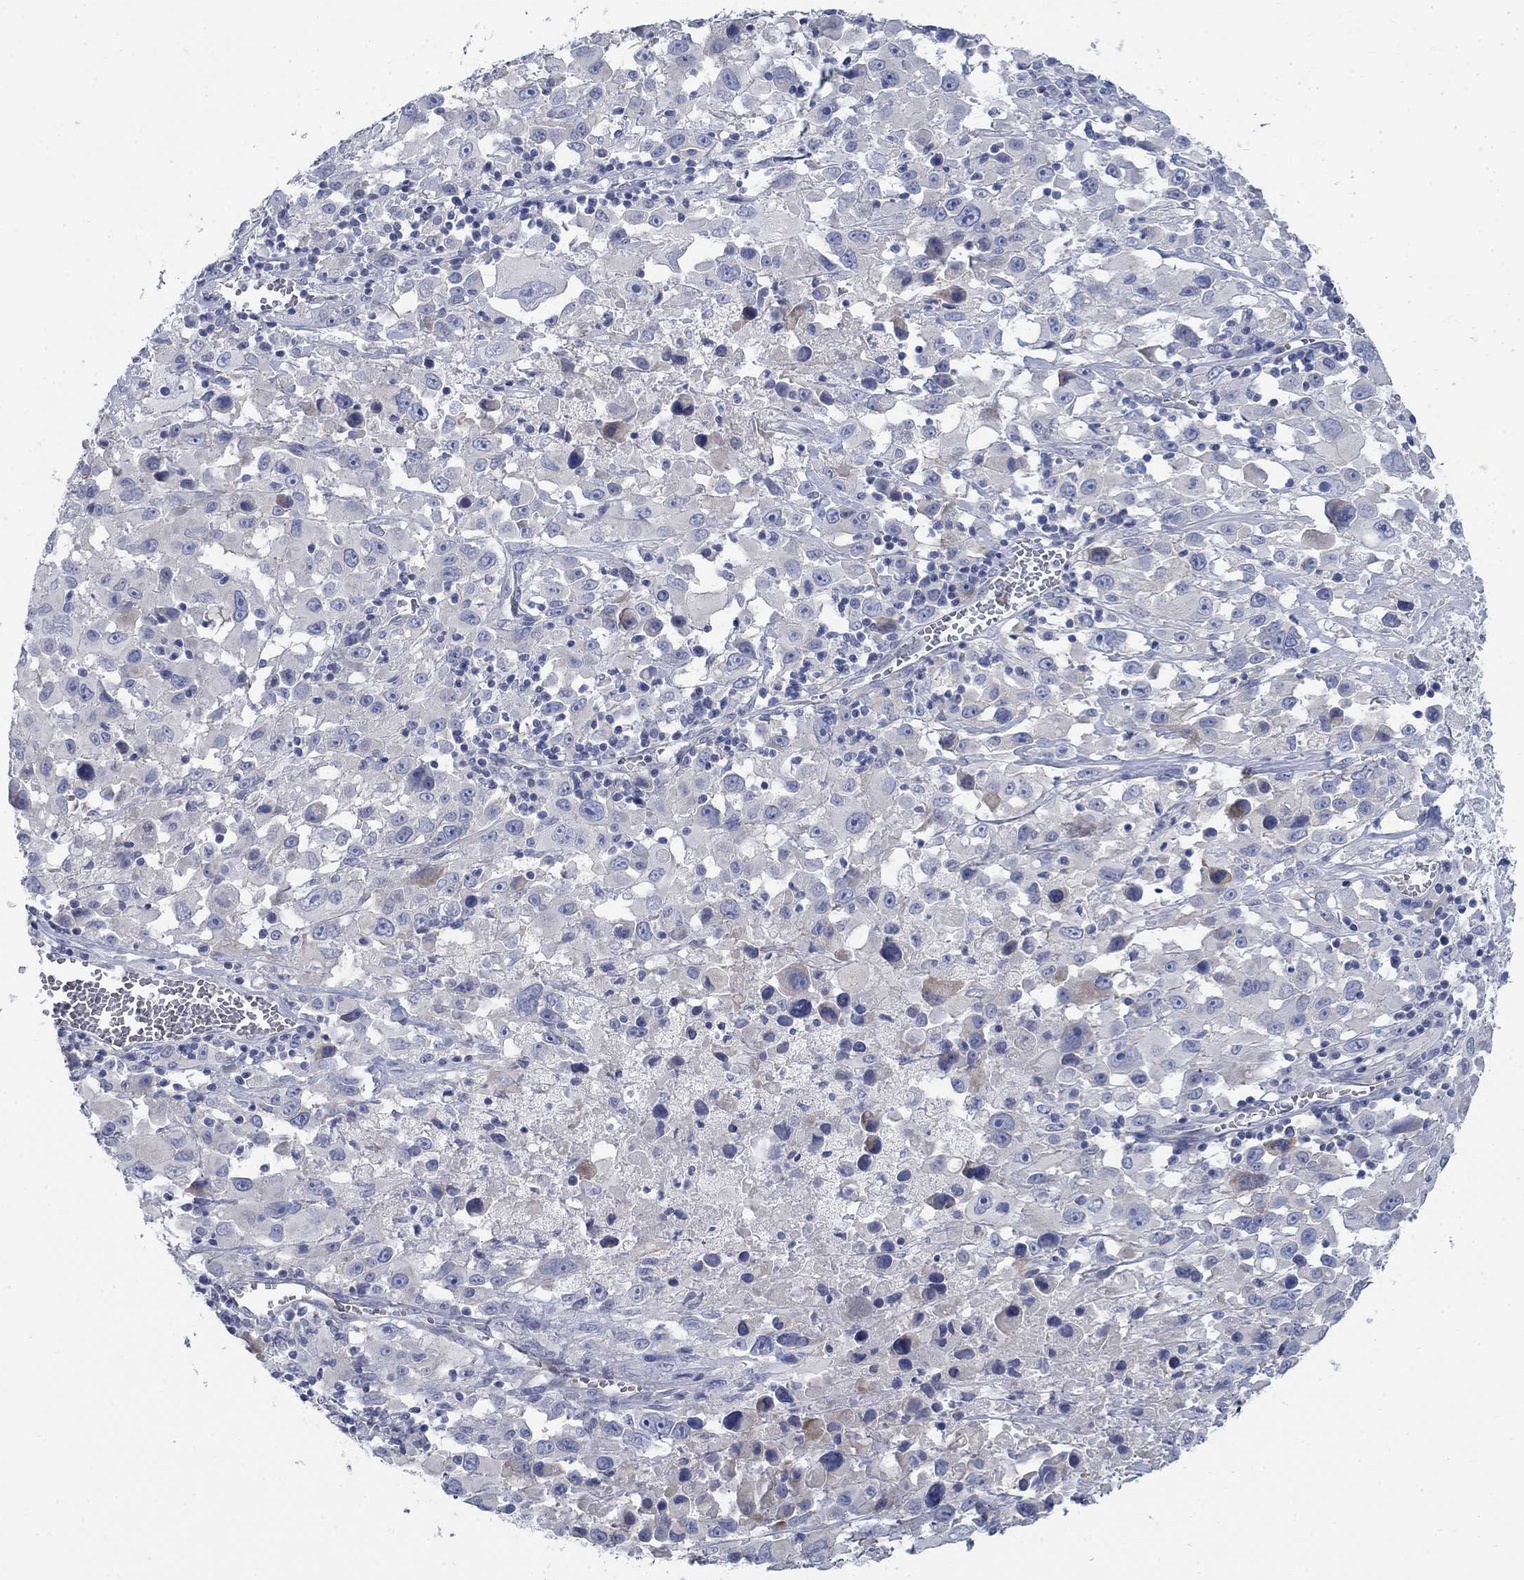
{"staining": {"intensity": "negative", "quantity": "none", "location": "none"}, "tissue": "melanoma", "cell_type": "Tumor cells", "image_type": "cancer", "snomed": [{"axis": "morphology", "description": "Malignant melanoma, Metastatic site"}, {"axis": "topography", "description": "Lymph node"}], "caption": "High magnification brightfield microscopy of melanoma stained with DAB (3,3'-diaminobenzidine) (brown) and counterstained with hematoxylin (blue): tumor cells show no significant positivity.", "gene": "DNER", "patient": {"sex": "male", "age": 50}}